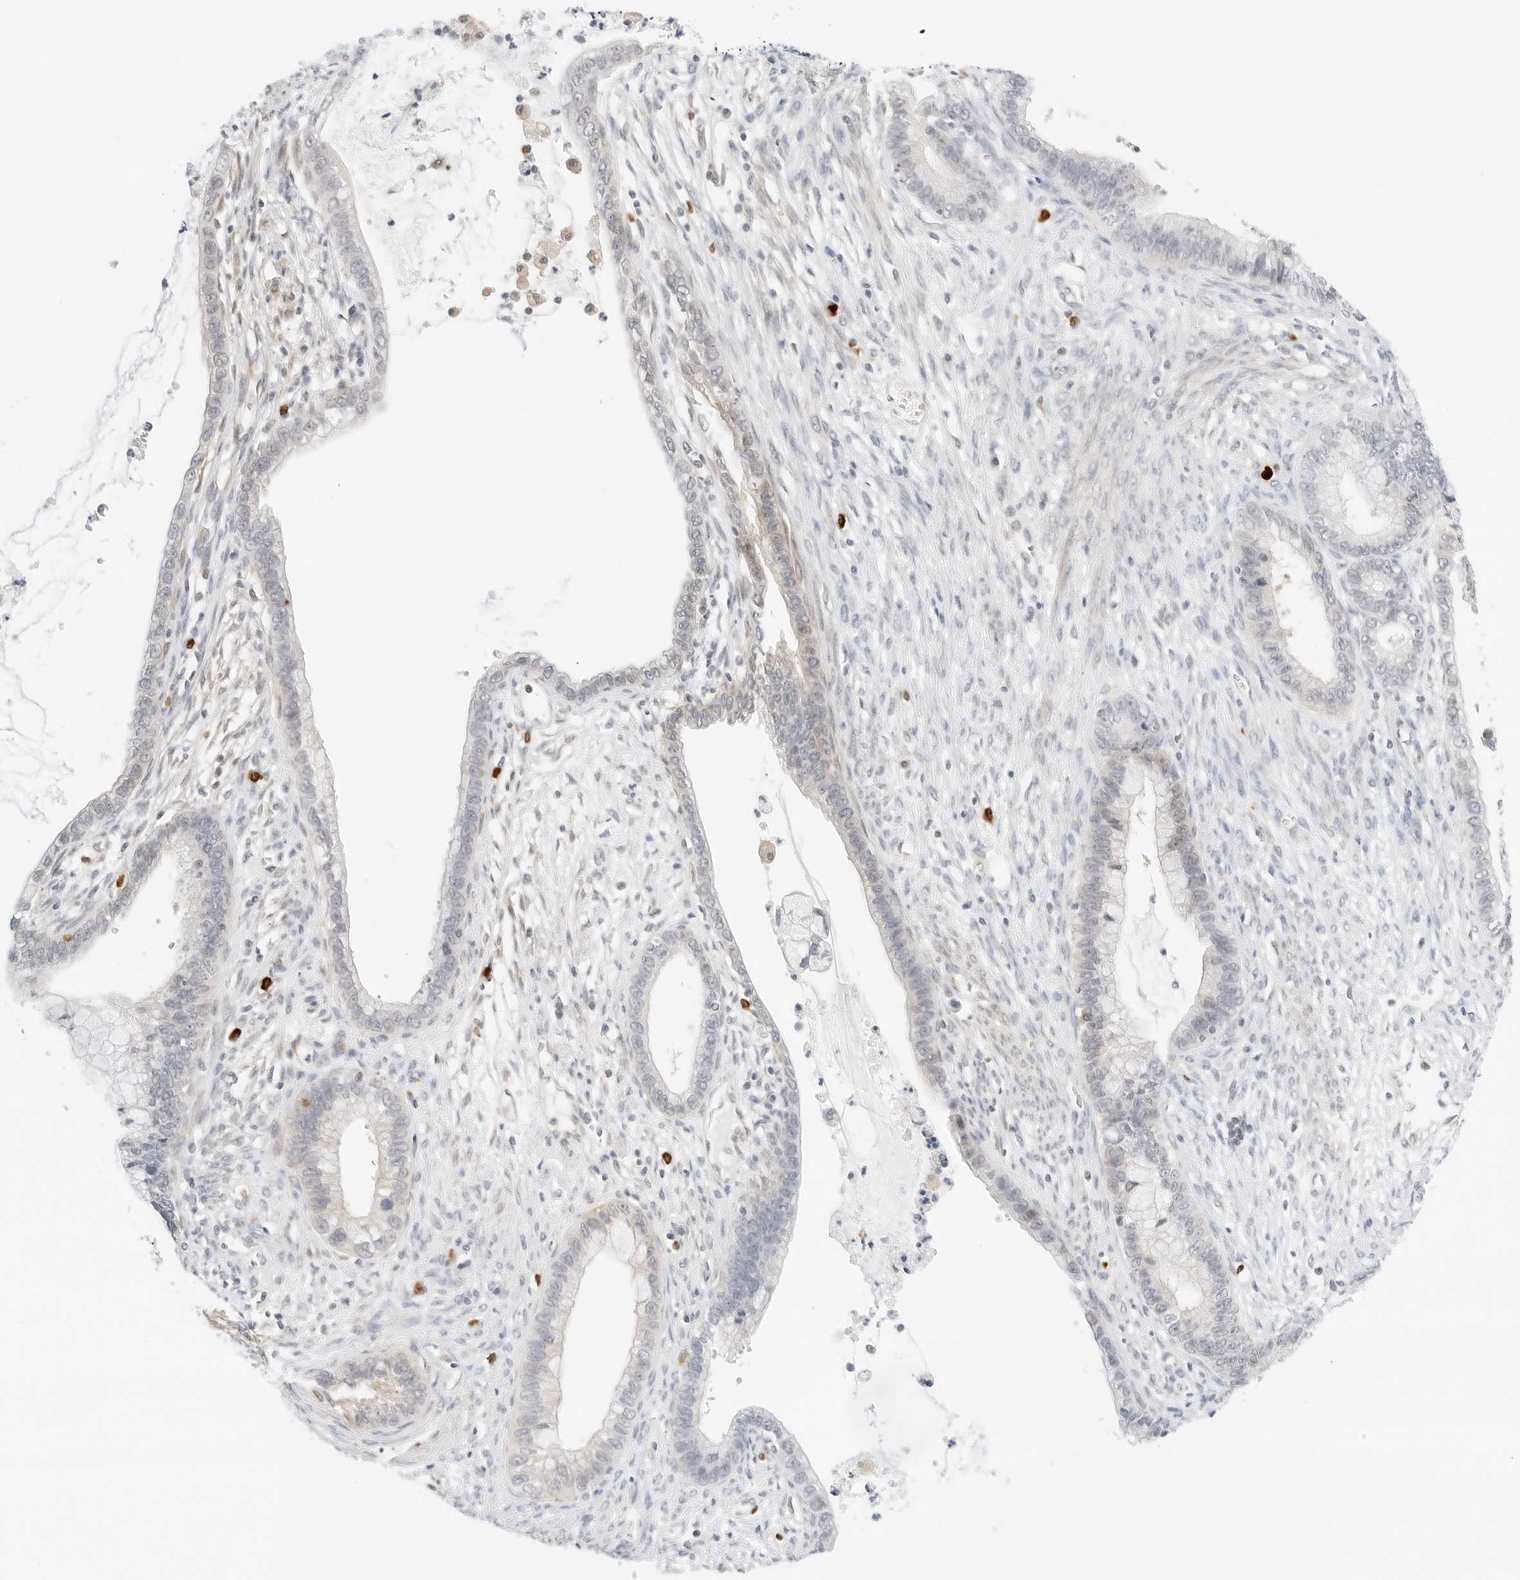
{"staining": {"intensity": "weak", "quantity": "<25%", "location": "cytoplasmic/membranous"}, "tissue": "cervical cancer", "cell_type": "Tumor cells", "image_type": "cancer", "snomed": [{"axis": "morphology", "description": "Adenocarcinoma, NOS"}, {"axis": "topography", "description": "Cervix"}], "caption": "There is no significant staining in tumor cells of cervical cancer.", "gene": "TEKT2", "patient": {"sex": "female", "age": 44}}